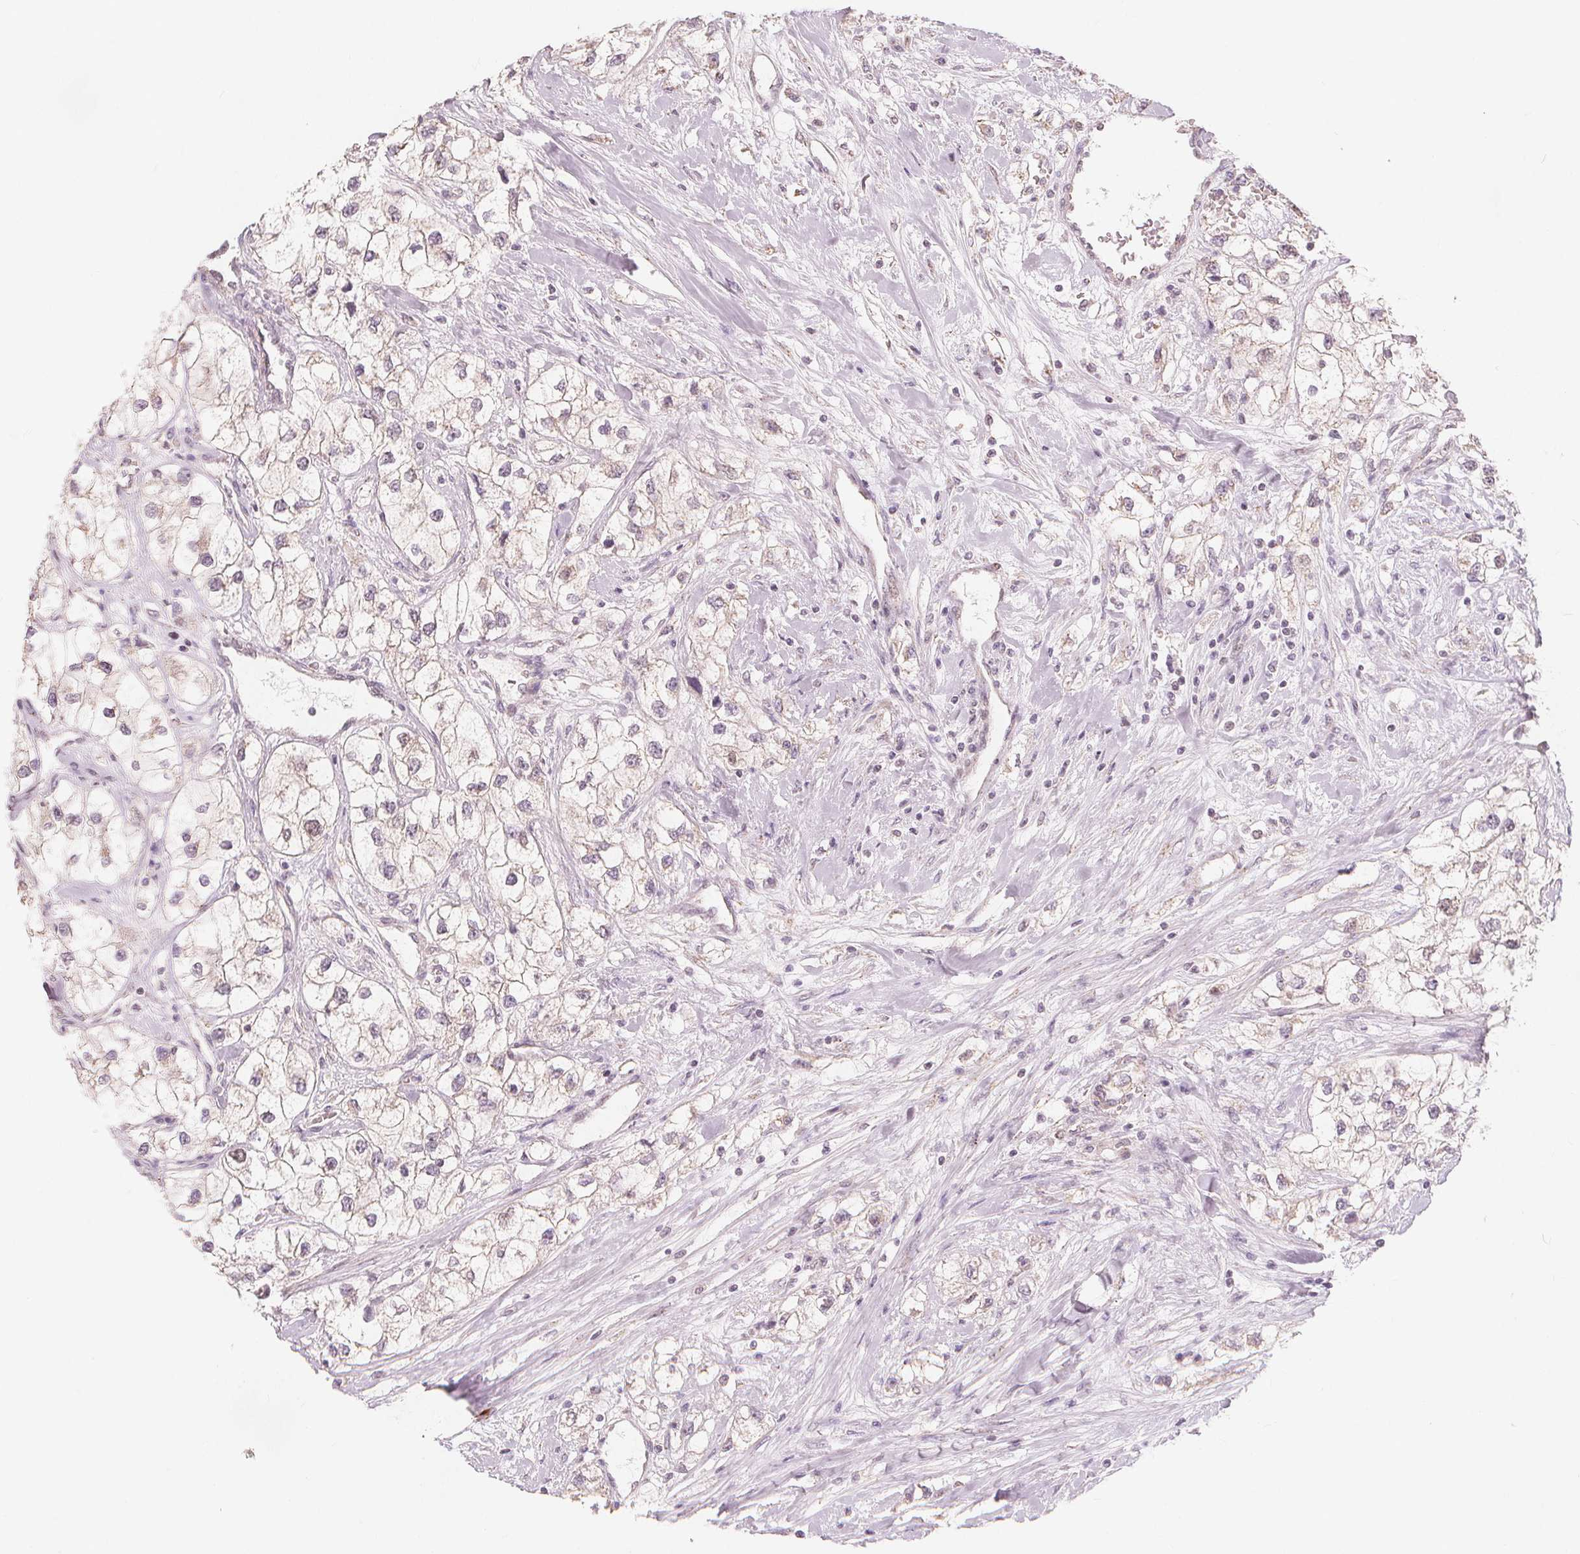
{"staining": {"intensity": "negative", "quantity": "none", "location": "none"}, "tissue": "renal cancer", "cell_type": "Tumor cells", "image_type": "cancer", "snomed": [{"axis": "morphology", "description": "Adenocarcinoma, NOS"}, {"axis": "topography", "description": "Kidney"}], "caption": "Renal cancer stained for a protein using immunohistochemistry displays no expression tumor cells.", "gene": "TIPIN", "patient": {"sex": "male", "age": 59}}